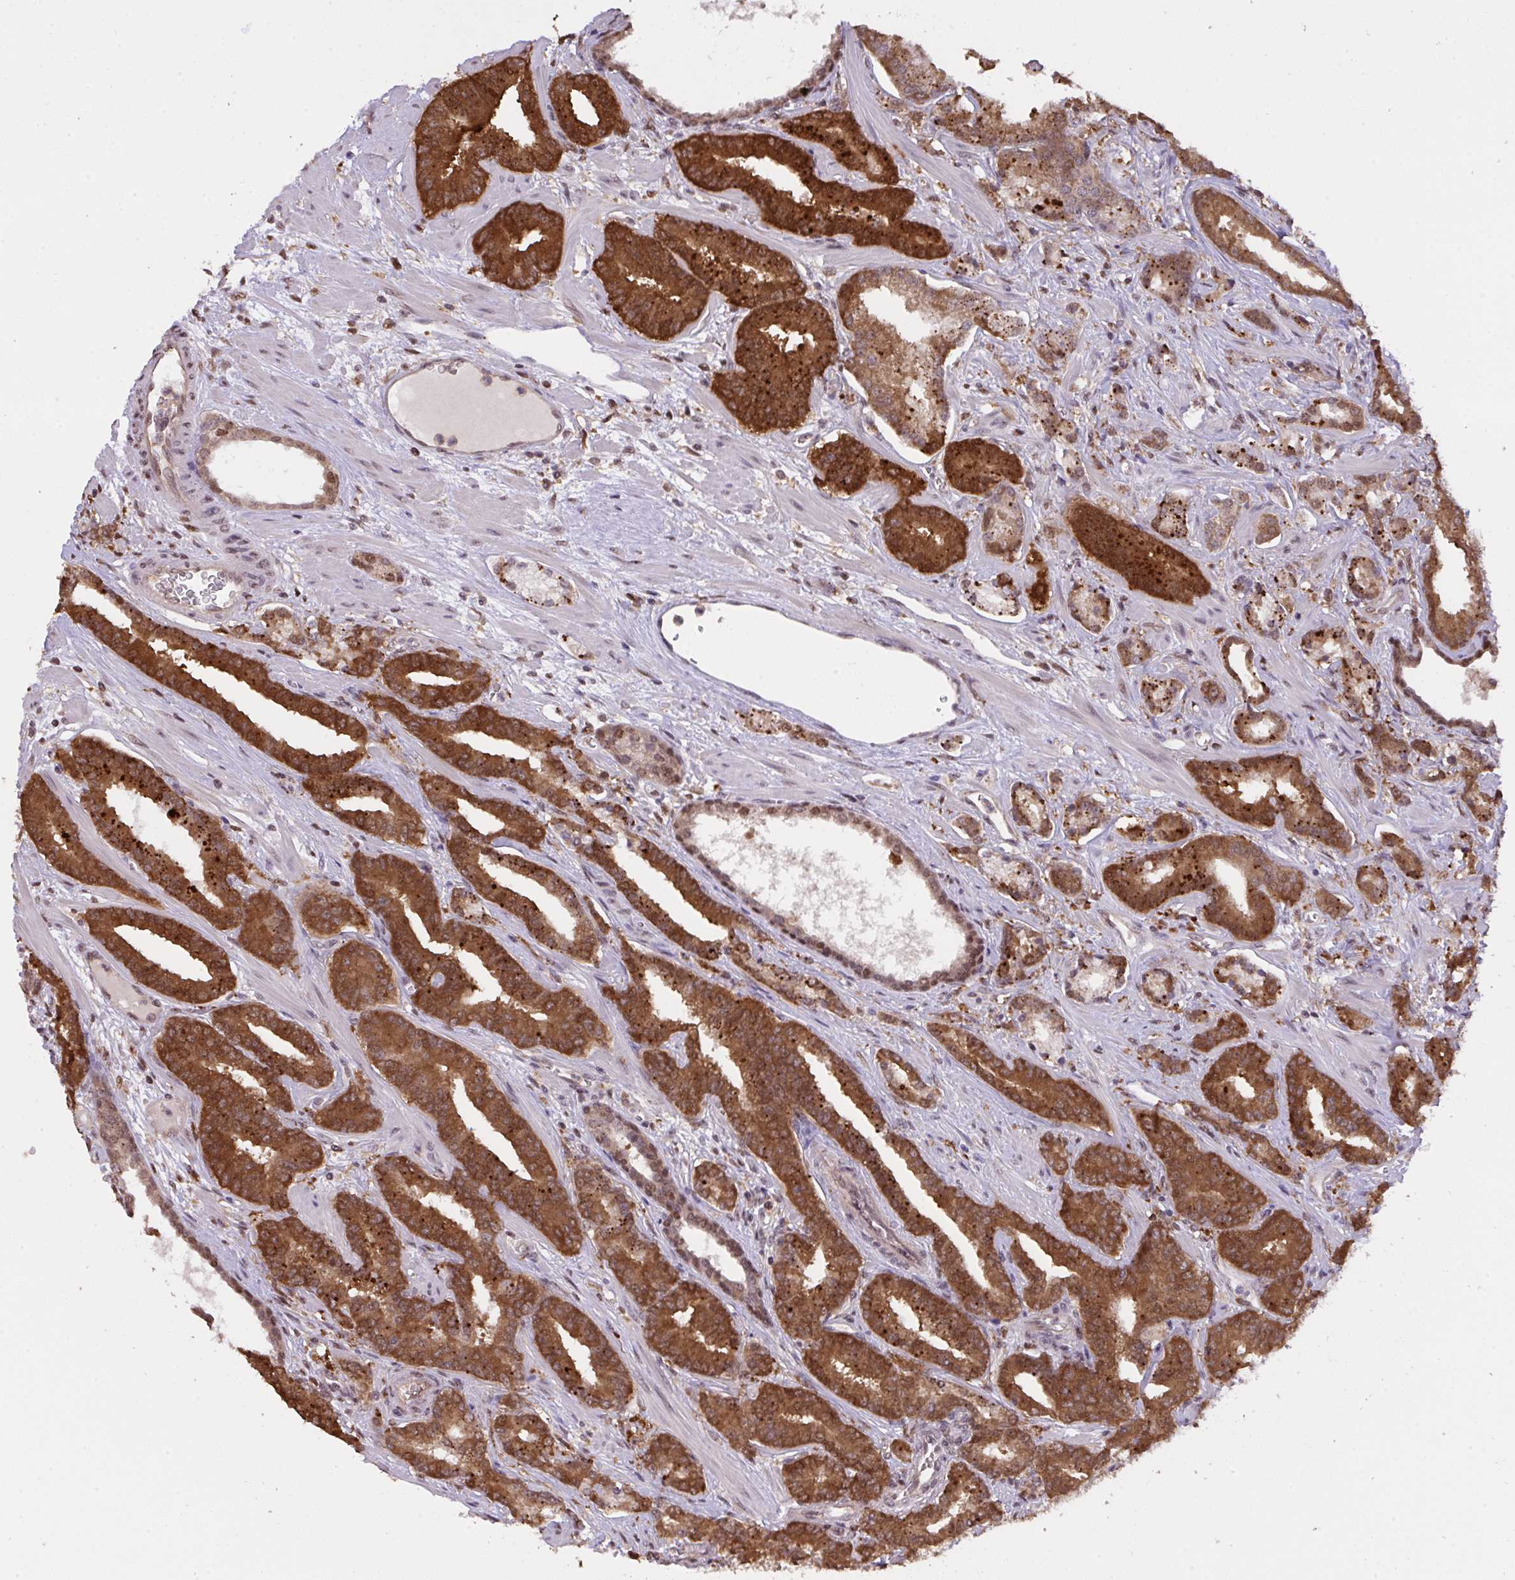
{"staining": {"intensity": "strong", "quantity": ">75%", "location": "cytoplasmic/membranous"}, "tissue": "prostate cancer", "cell_type": "Tumor cells", "image_type": "cancer", "snomed": [{"axis": "morphology", "description": "Adenocarcinoma, High grade"}, {"axis": "topography", "description": "Prostate"}], "caption": "Protein analysis of prostate cancer (high-grade adenocarcinoma) tissue demonstrates strong cytoplasmic/membranous positivity in about >75% of tumor cells.", "gene": "C12orf57", "patient": {"sex": "male", "age": 60}}